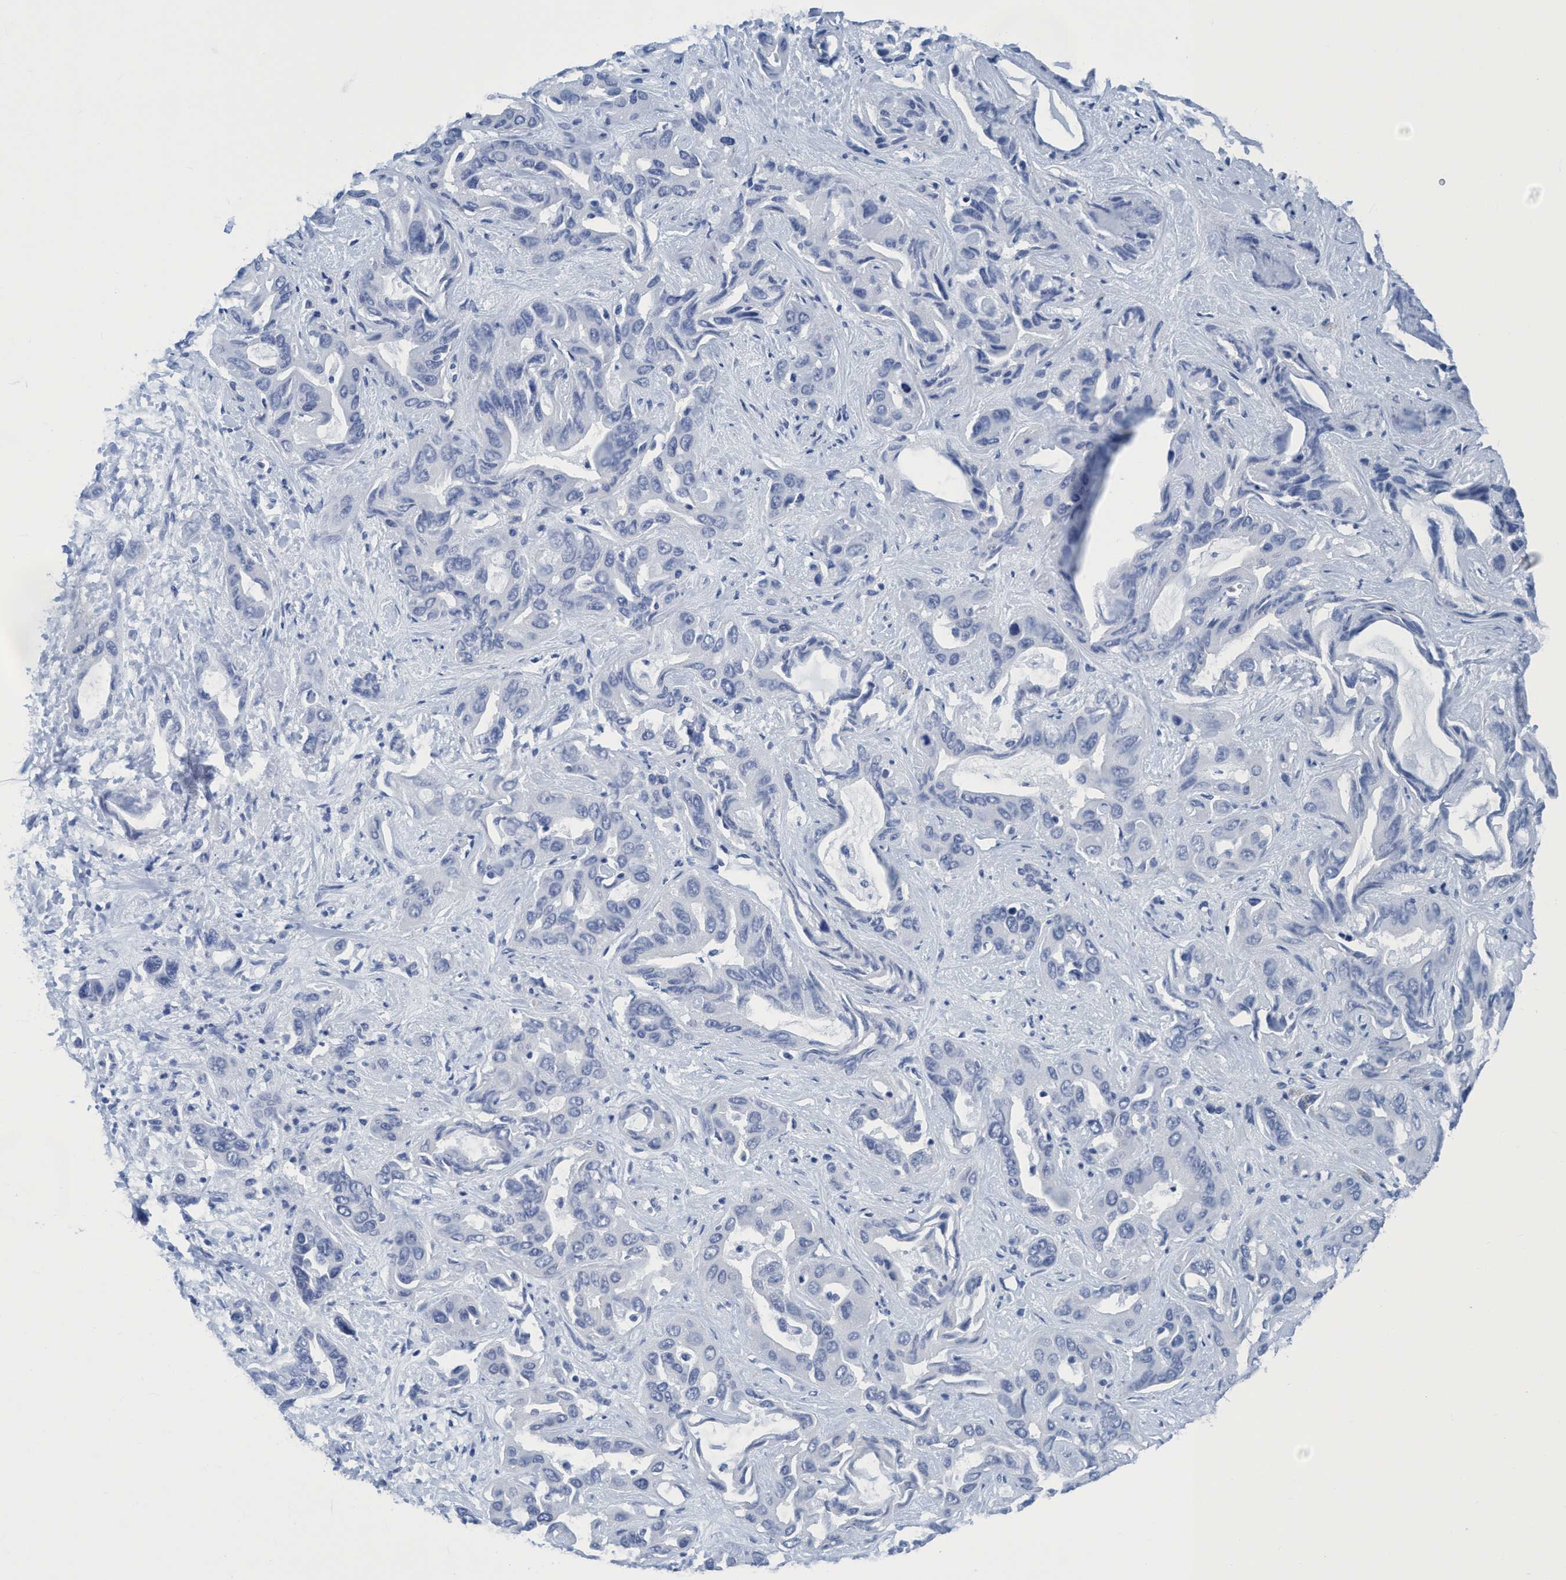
{"staining": {"intensity": "negative", "quantity": "none", "location": "none"}, "tissue": "liver cancer", "cell_type": "Tumor cells", "image_type": "cancer", "snomed": [{"axis": "morphology", "description": "Cholangiocarcinoma"}, {"axis": "topography", "description": "Liver"}], "caption": "Tumor cells show no significant positivity in liver cholangiocarcinoma.", "gene": "DNAI1", "patient": {"sex": "female", "age": 52}}